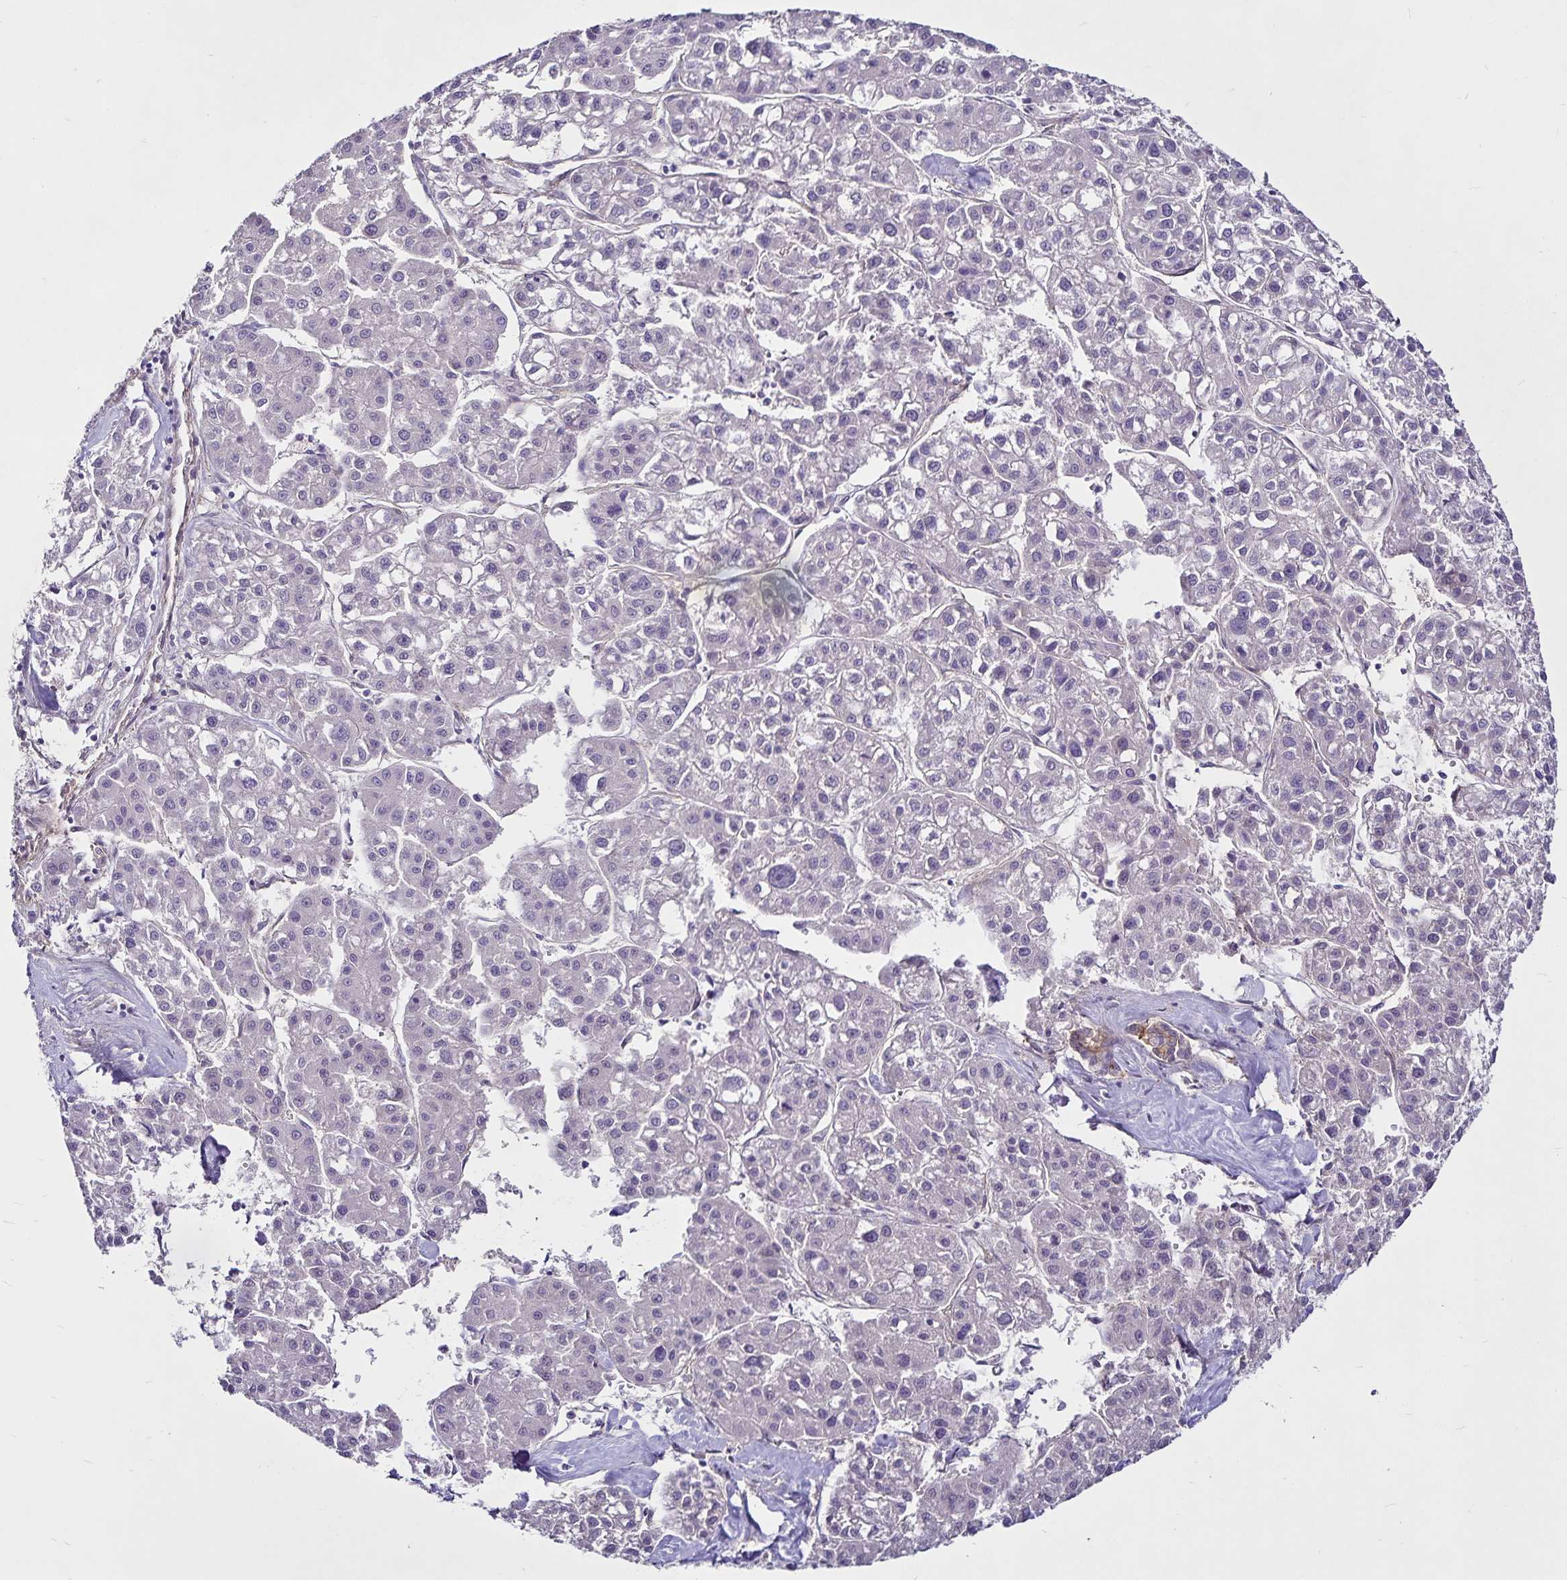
{"staining": {"intensity": "negative", "quantity": "none", "location": "none"}, "tissue": "liver cancer", "cell_type": "Tumor cells", "image_type": "cancer", "snomed": [{"axis": "morphology", "description": "Carcinoma, Hepatocellular, NOS"}, {"axis": "topography", "description": "Liver"}], "caption": "Image shows no significant protein positivity in tumor cells of liver hepatocellular carcinoma.", "gene": "GNG12", "patient": {"sex": "male", "age": 73}}